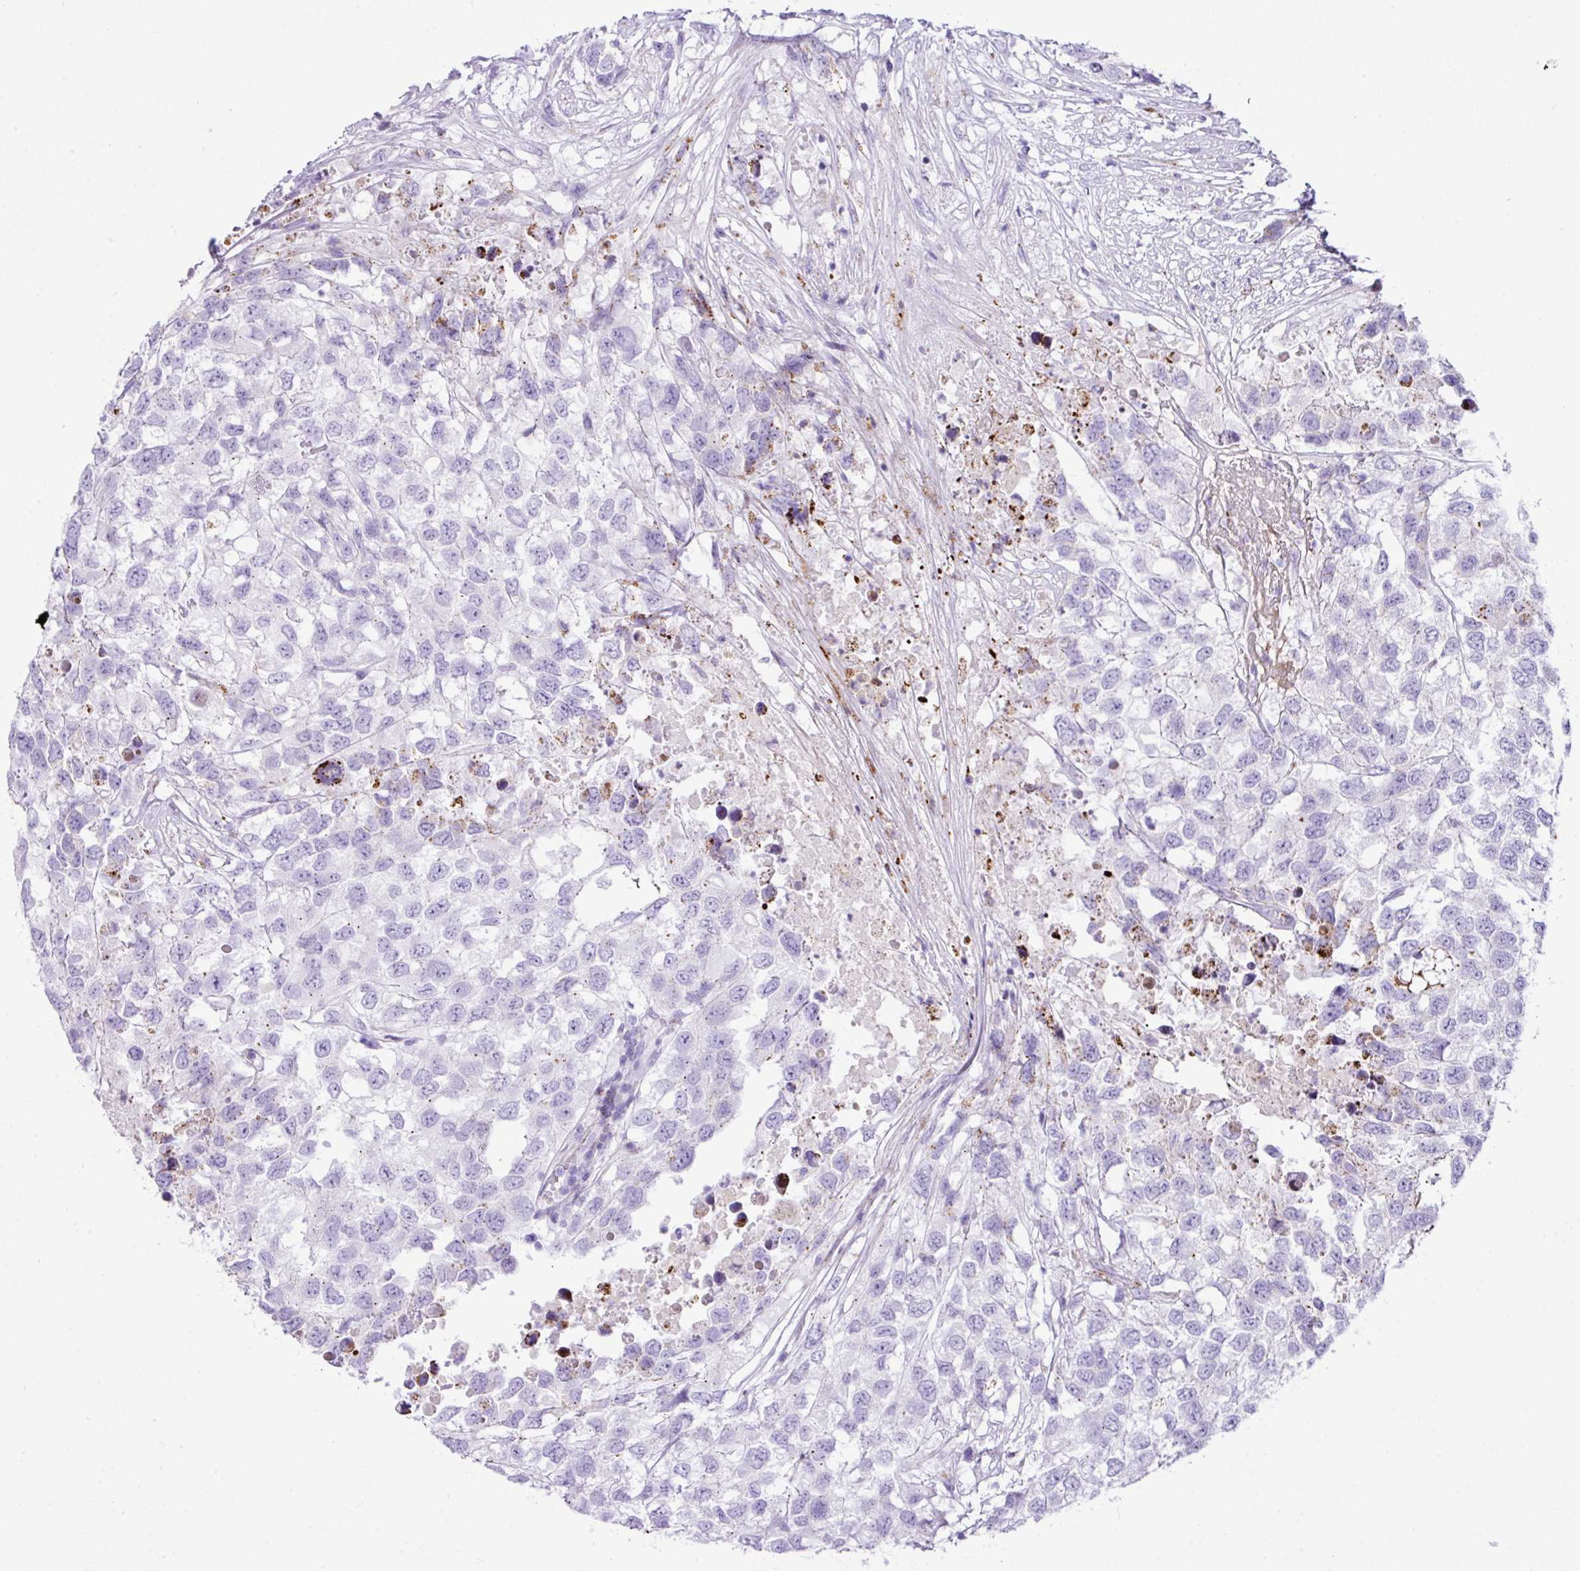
{"staining": {"intensity": "weak", "quantity": "<25%", "location": "cytoplasmic/membranous"}, "tissue": "testis cancer", "cell_type": "Tumor cells", "image_type": "cancer", "snomed": [{"axis": "morphology", "description": "Carcinoma, Embryonal, NOS"}, {"axis": "topography", "description": "Testis"}], "caption": "A photomicrograph of human testis cancer is negative for staining in tumor cells.", "gene": "RCAN2", "patient": {"sex": "male", "age": 83}}